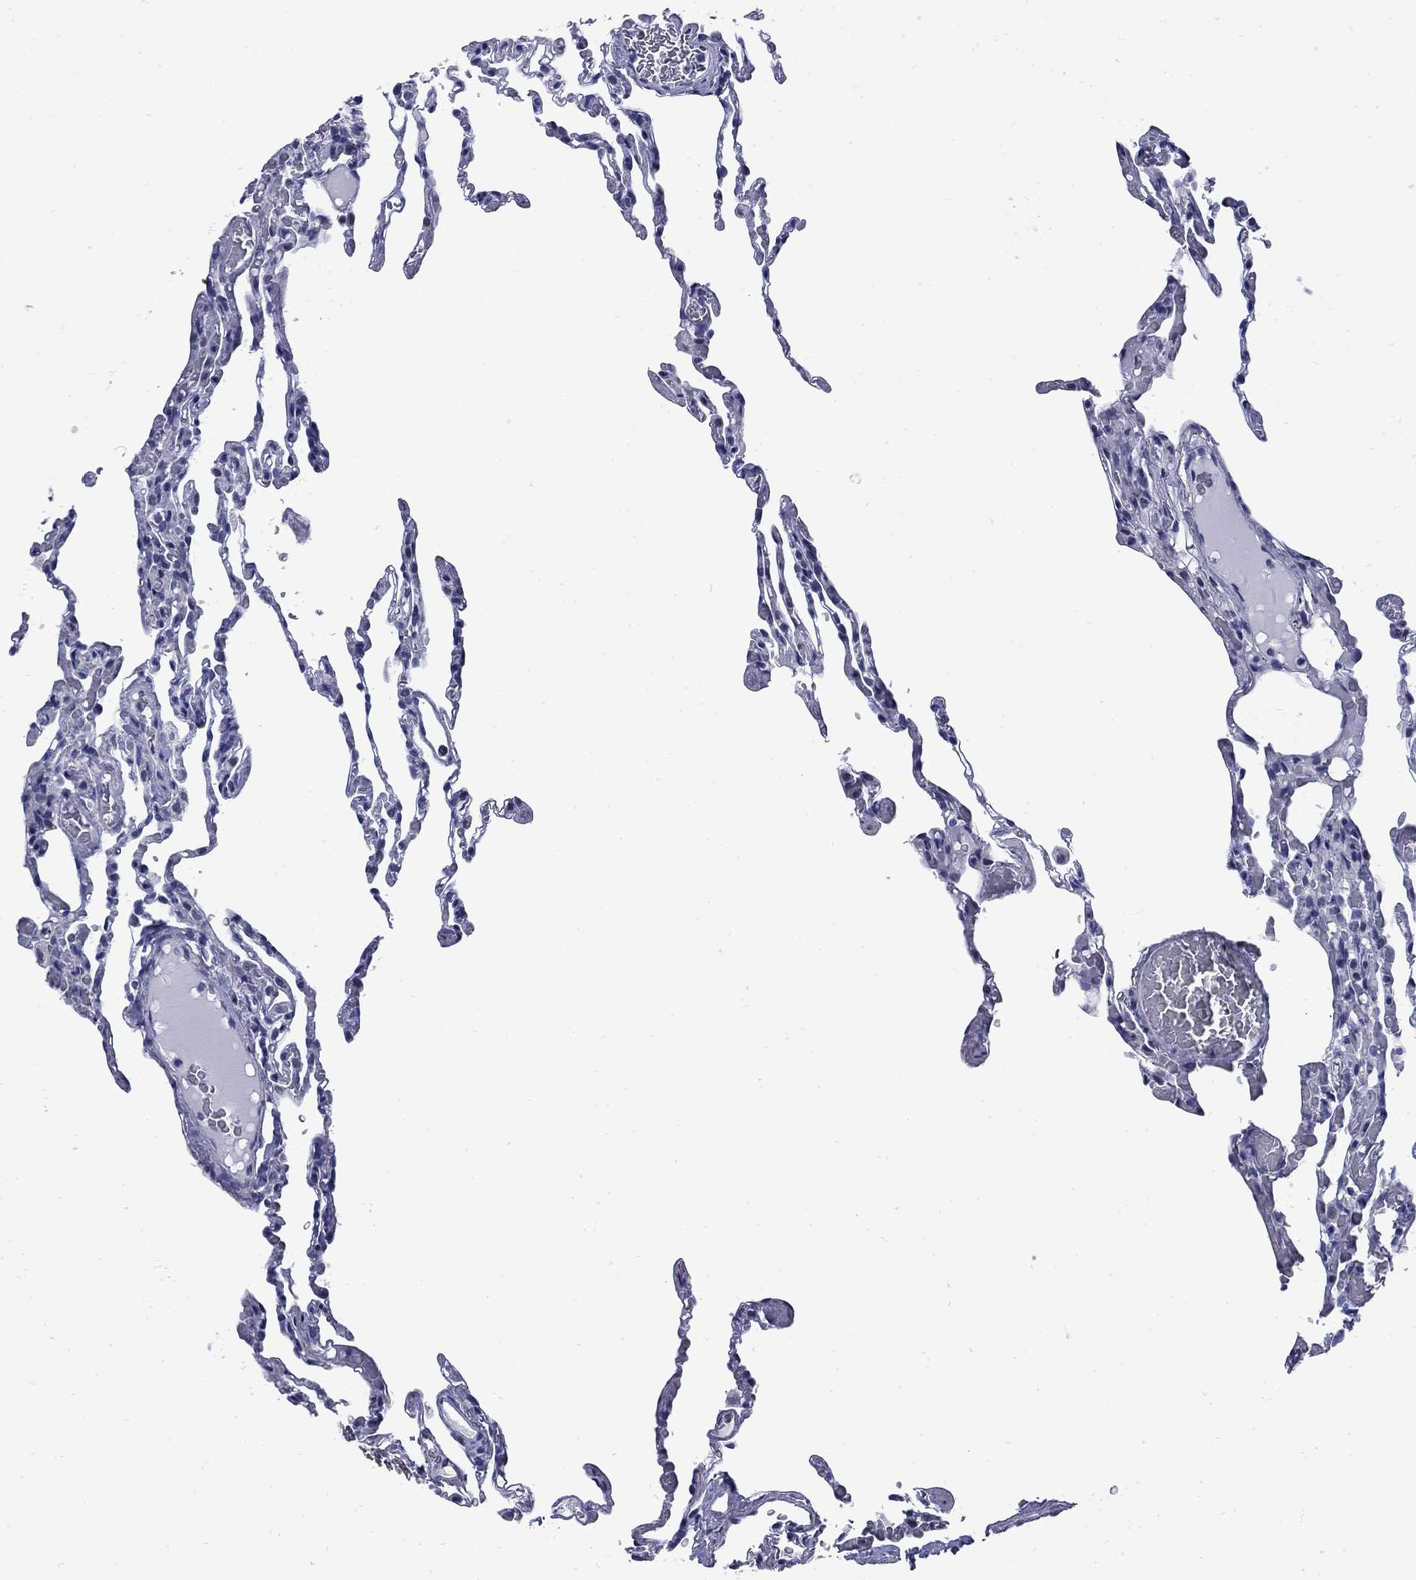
{"staining": {"intensity": "negative", "quantity": "none", "location": "none"}, "tissue": "lung", "cell_type": "Alveolar cells", "image_type": "normal", "snomed": [{"axis": "morphology", "description": "Normal tissue, NOS"}, {"axis": "topography", "description": "Lung"}], "caption": "Photomicrograph shows no protein expression in alveolar cells of unremarkable lung.", "gene": "MGARP", "patient": {"sex": "female", "age": 43}}